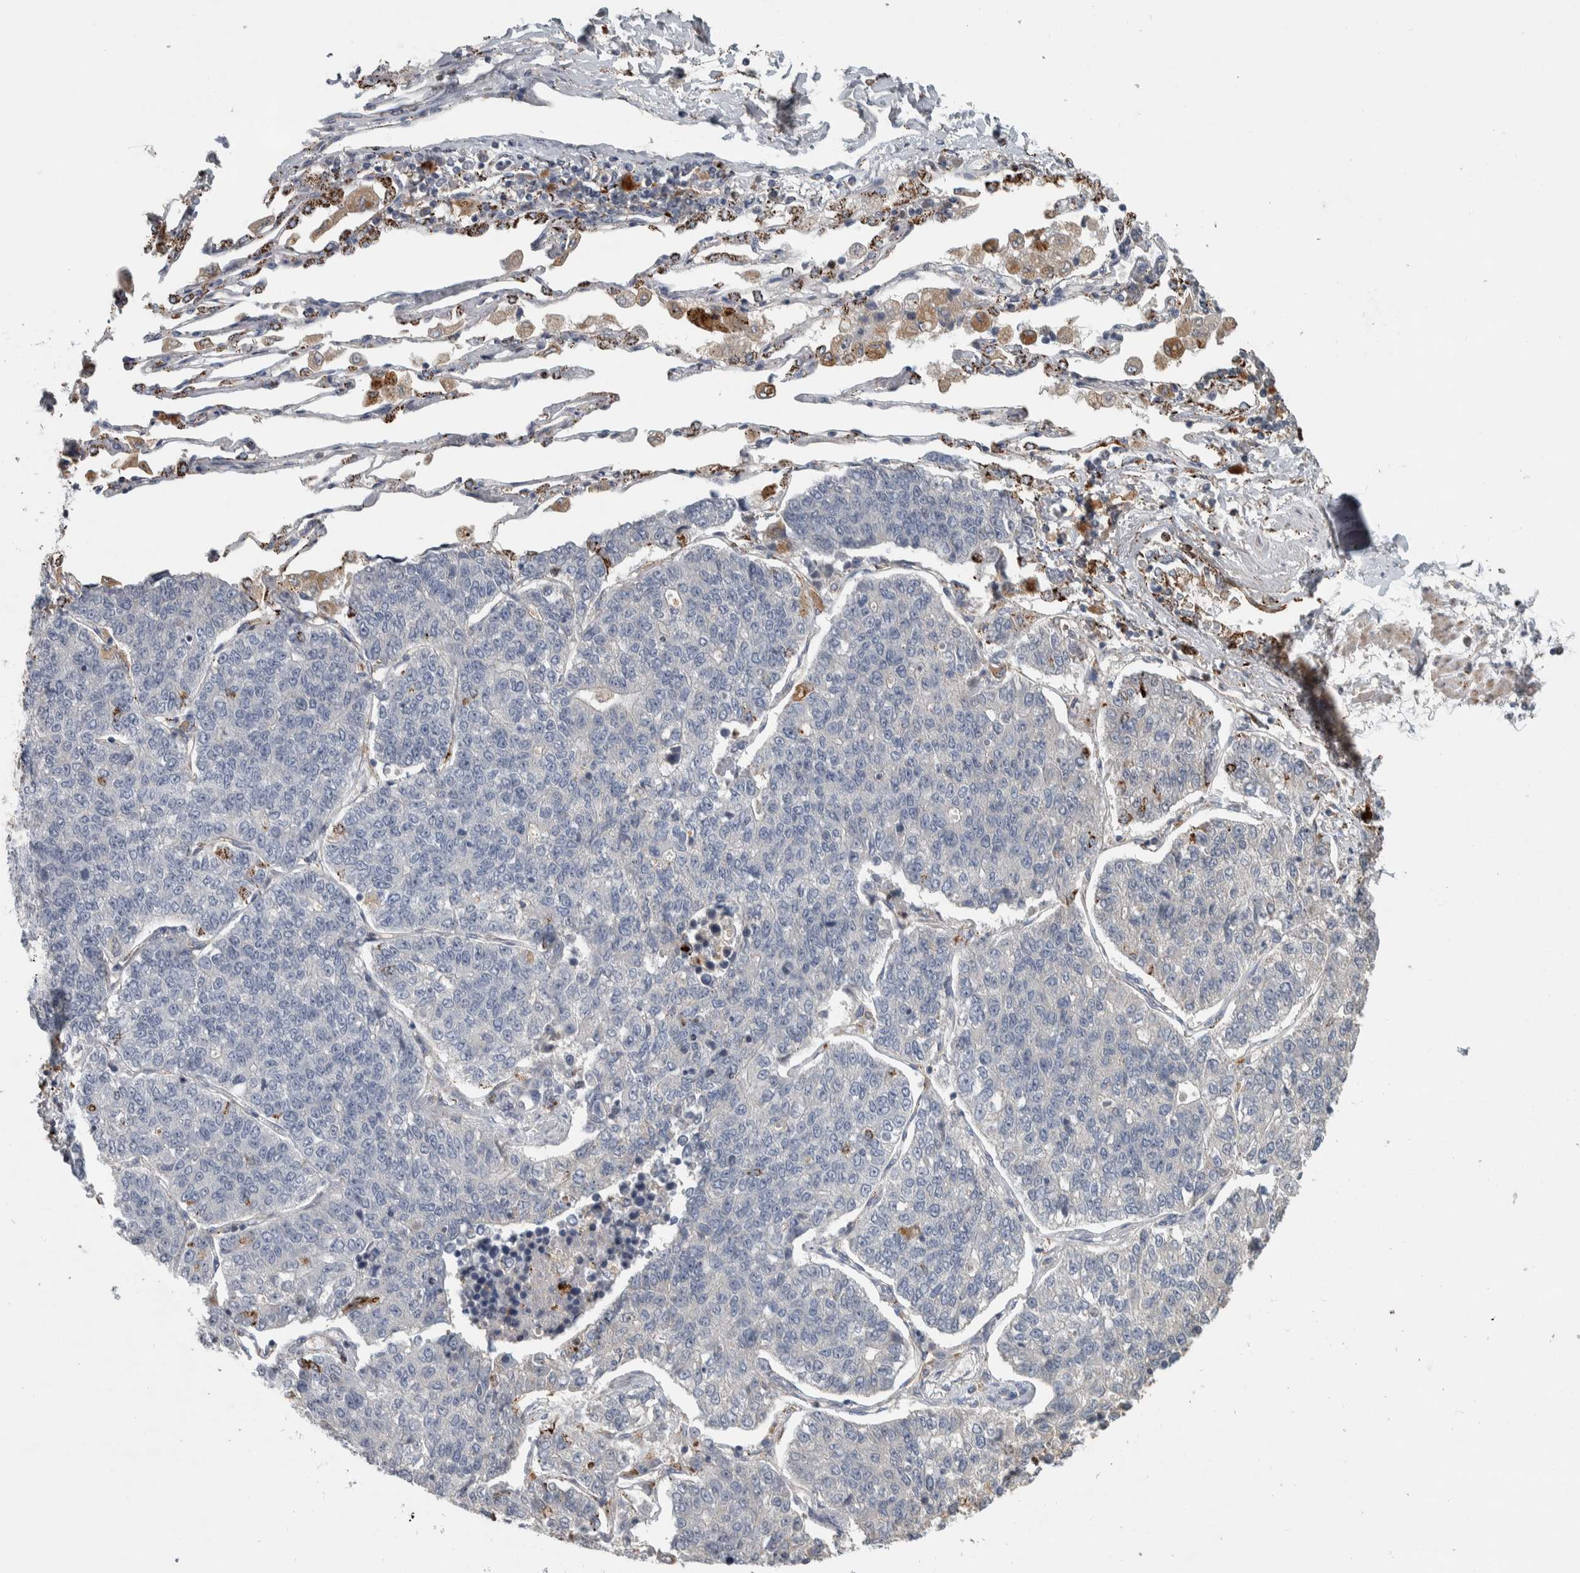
{"staining": {"intensity": "negative", "quantity": "none", "location": "none"}, "tissue": "lung cancer", "cell_type": "Tumor cells", "image_type": "cancer", "snomed": [{"axis": "morphology", "description": "Adenocarcinoma, NOS"}, {"axis": "topography", "description": "Lung"}], "caption": "This micrograph is of lung cancer stained with immunohistochemistry (IHC) to label a protein in brown with the nuclei are counter-stained blue. There is no positivity in tumor cells.", "gene": "FAM78A", "patient": {"sex": "male", "age": 49}}